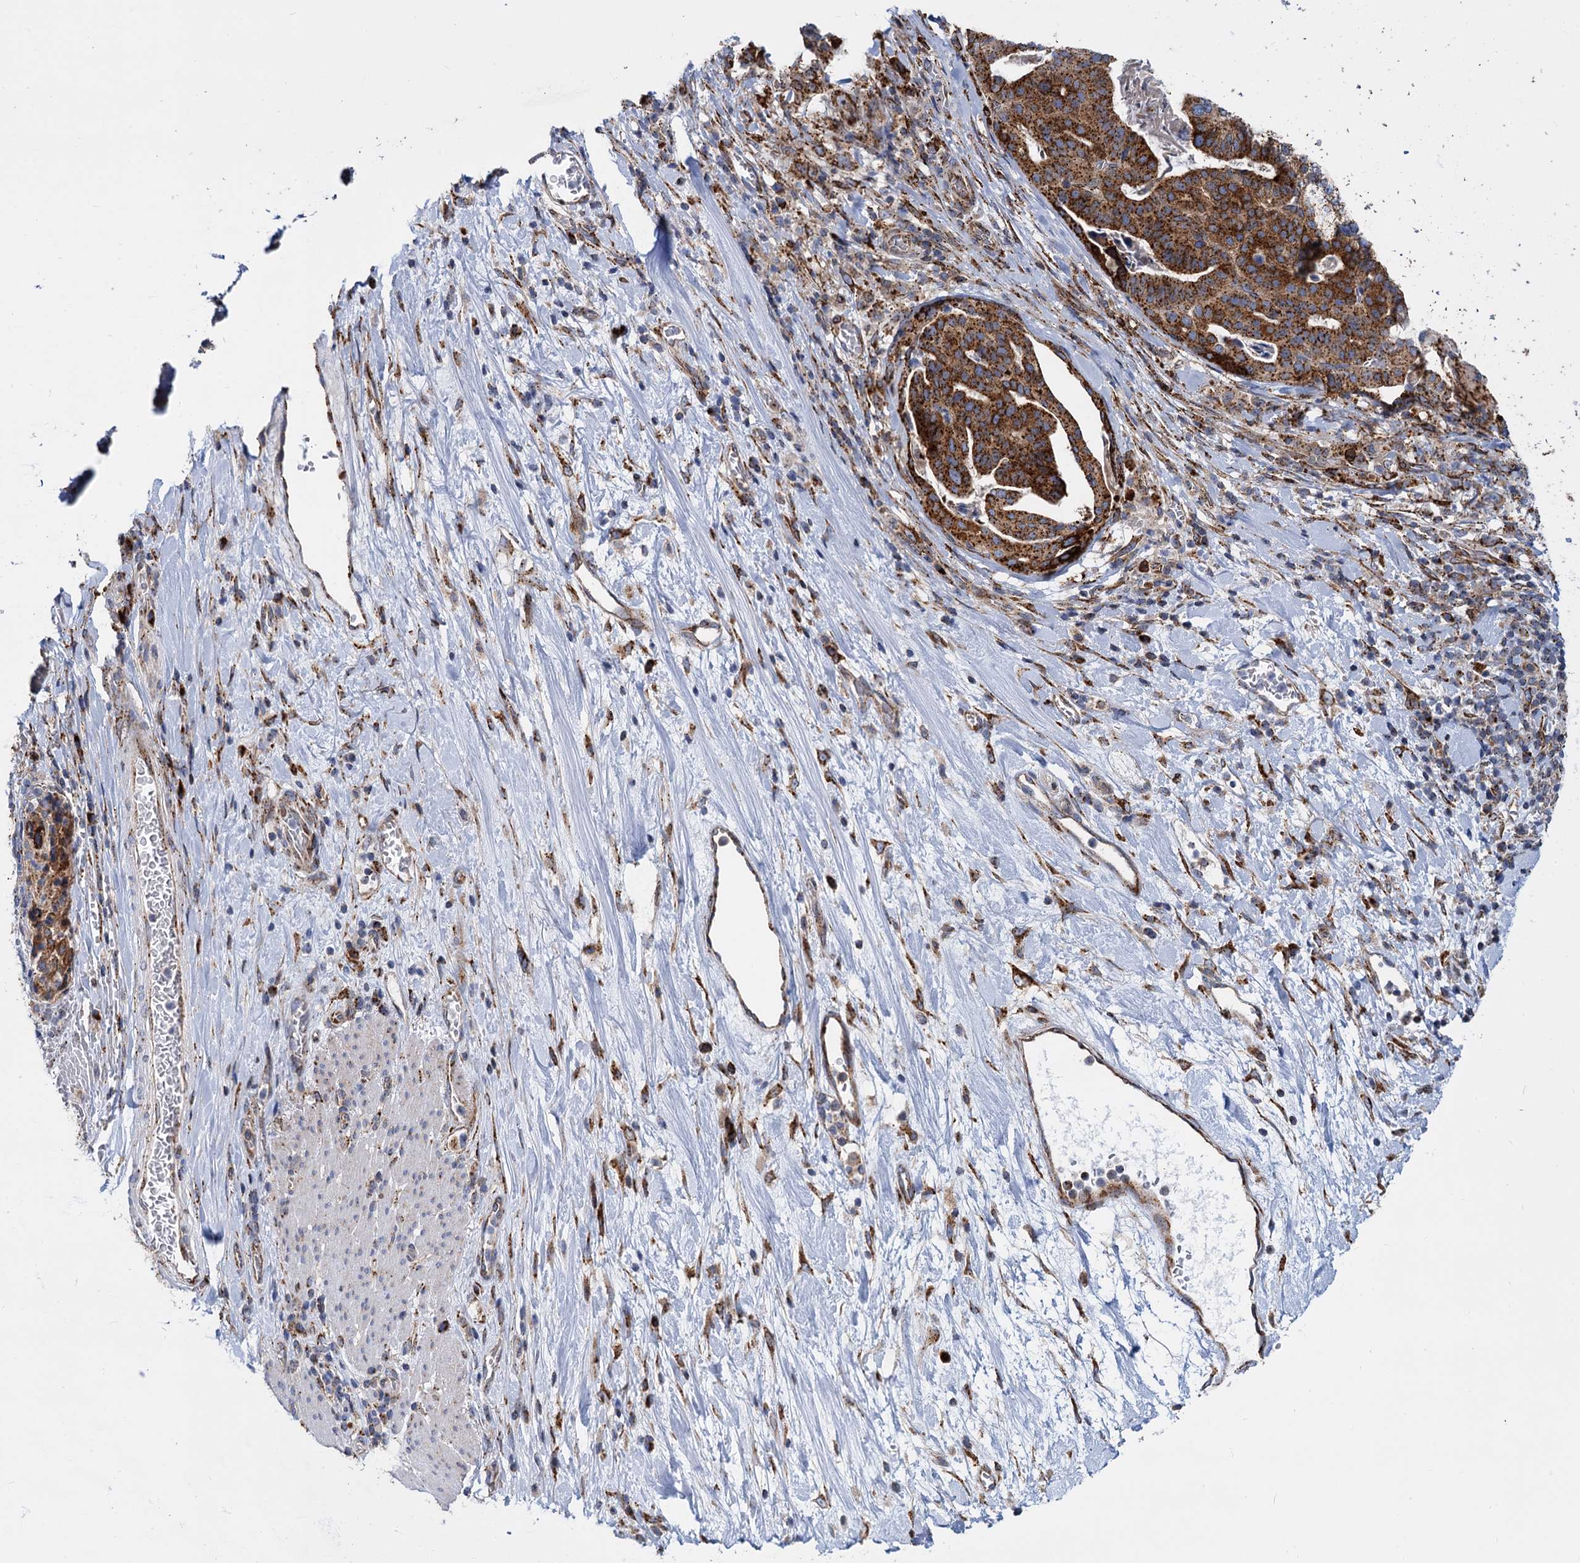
{"staining": {"intensity": "strong", "quantity": ">75%", "location": "cytoplasmic/membranous"}, "tissue": "stomach cancer", "cell_type": "Tumor cells", "image_type": "cancer", "snomed": [{"axis": "morphology", "description": "Adenocarcinoma, NOS"}, {"axis": "topography", "description": "Stomach"}], "caption": "Immunohistochemical staining of human stomach adenocarcinoma shows high levels of strong cytoplasmic/membranous protein positivity in approximately >75% of tumor cells.", "gene": "SUPT20H", "patient": {"sex": "male", "age": 48}}